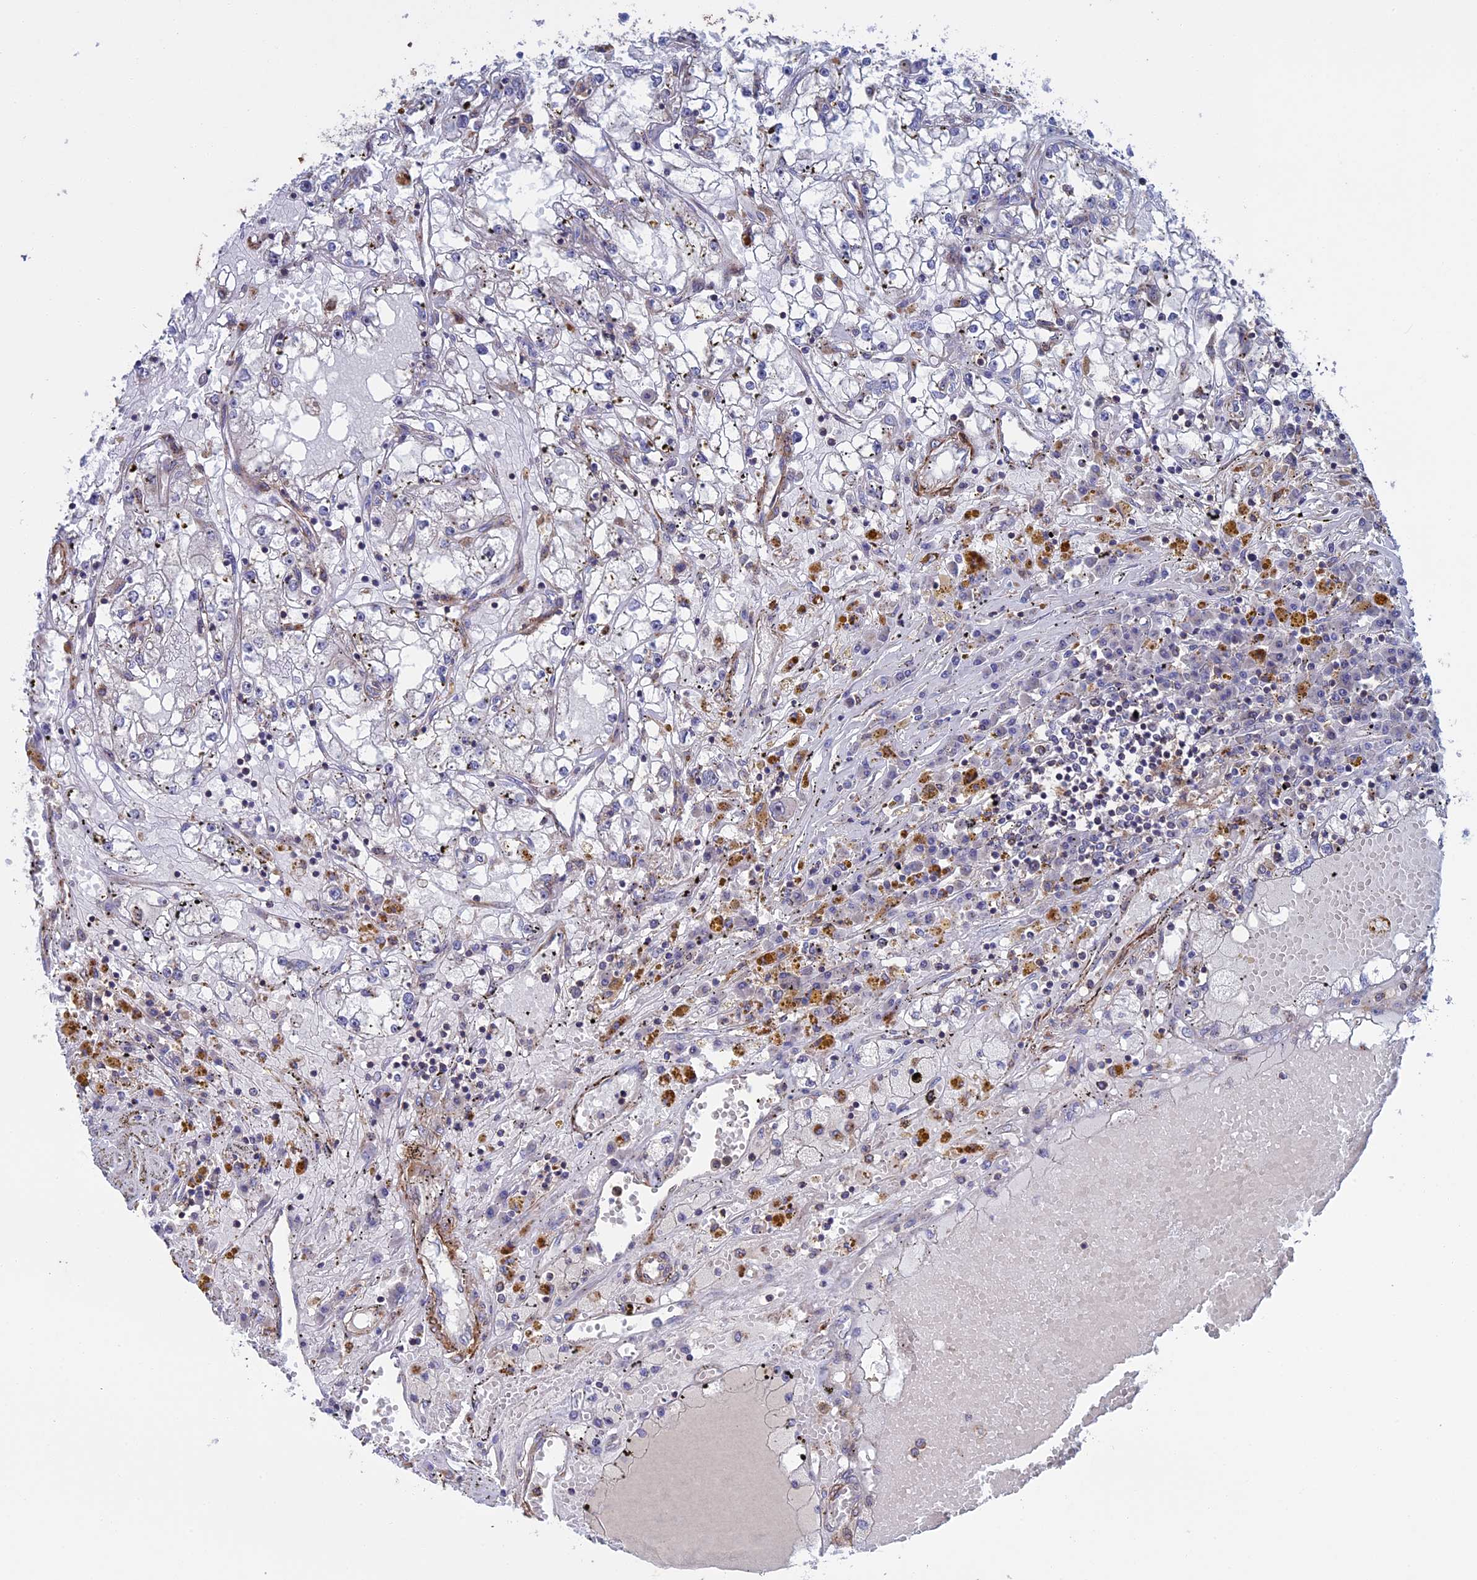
{"staining": {"intensity": "negative", "quantity": "none", "location": "none"}, "tissue": "renal cancer", "cell_type": "Tumor cells", "image_type": "cancer", "snomed": [{"axis": "morphology", "description": "Adenocarcinoma, NOS"}, {"axis": "topography", "description": "Kidney"}], "caption": "Adenocarcinoma (renal) was stained to show a protein in brown. There is no significant expression in tumor cells. (DAB (3,3'-diaminobenzidine) IHC, high magnification).", "gene": "LYPD5", "patient": {"sex": "male", "age": 56}}